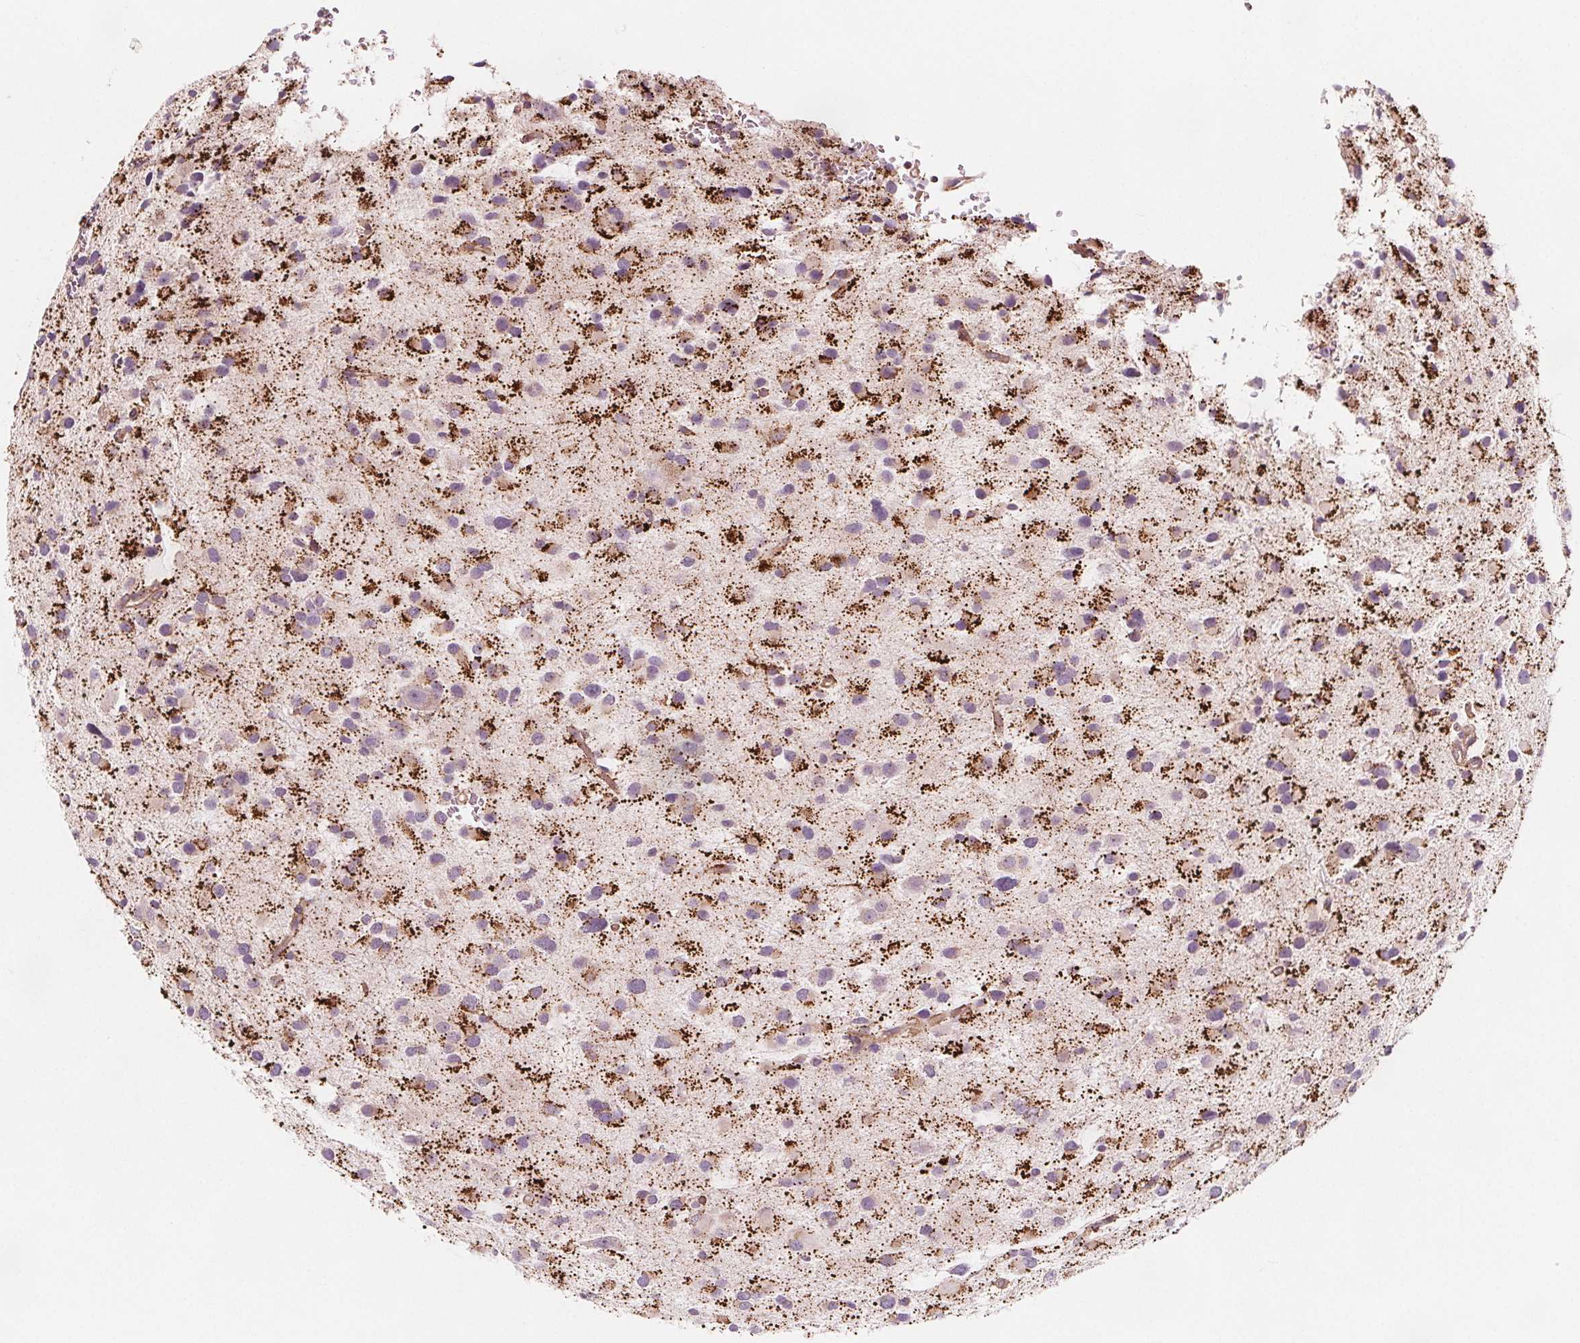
{"staining": {"intensity": "weak", "quantity": "25%-75%", "location": "cytoplasmic/membranous"}, "tissue": "glioma", "cell_type": "Tumor cells", "image_type": "cancer", "snomed": [{"axis": "morphology", "description": "Glioma, malignant, Low grade"}, {"axis": "topography", "description": "Brain"}], "caption": "The photomicrograph demonstrates staining of glioma, revealing weak cytoplasmic/membranous protein positivity (brown color) within tumor cells. The protein is shown in brown color, while the nuclei are stained blue.", "gene": "ADAM33", "patient": {"sex": "female", "age": 32}}